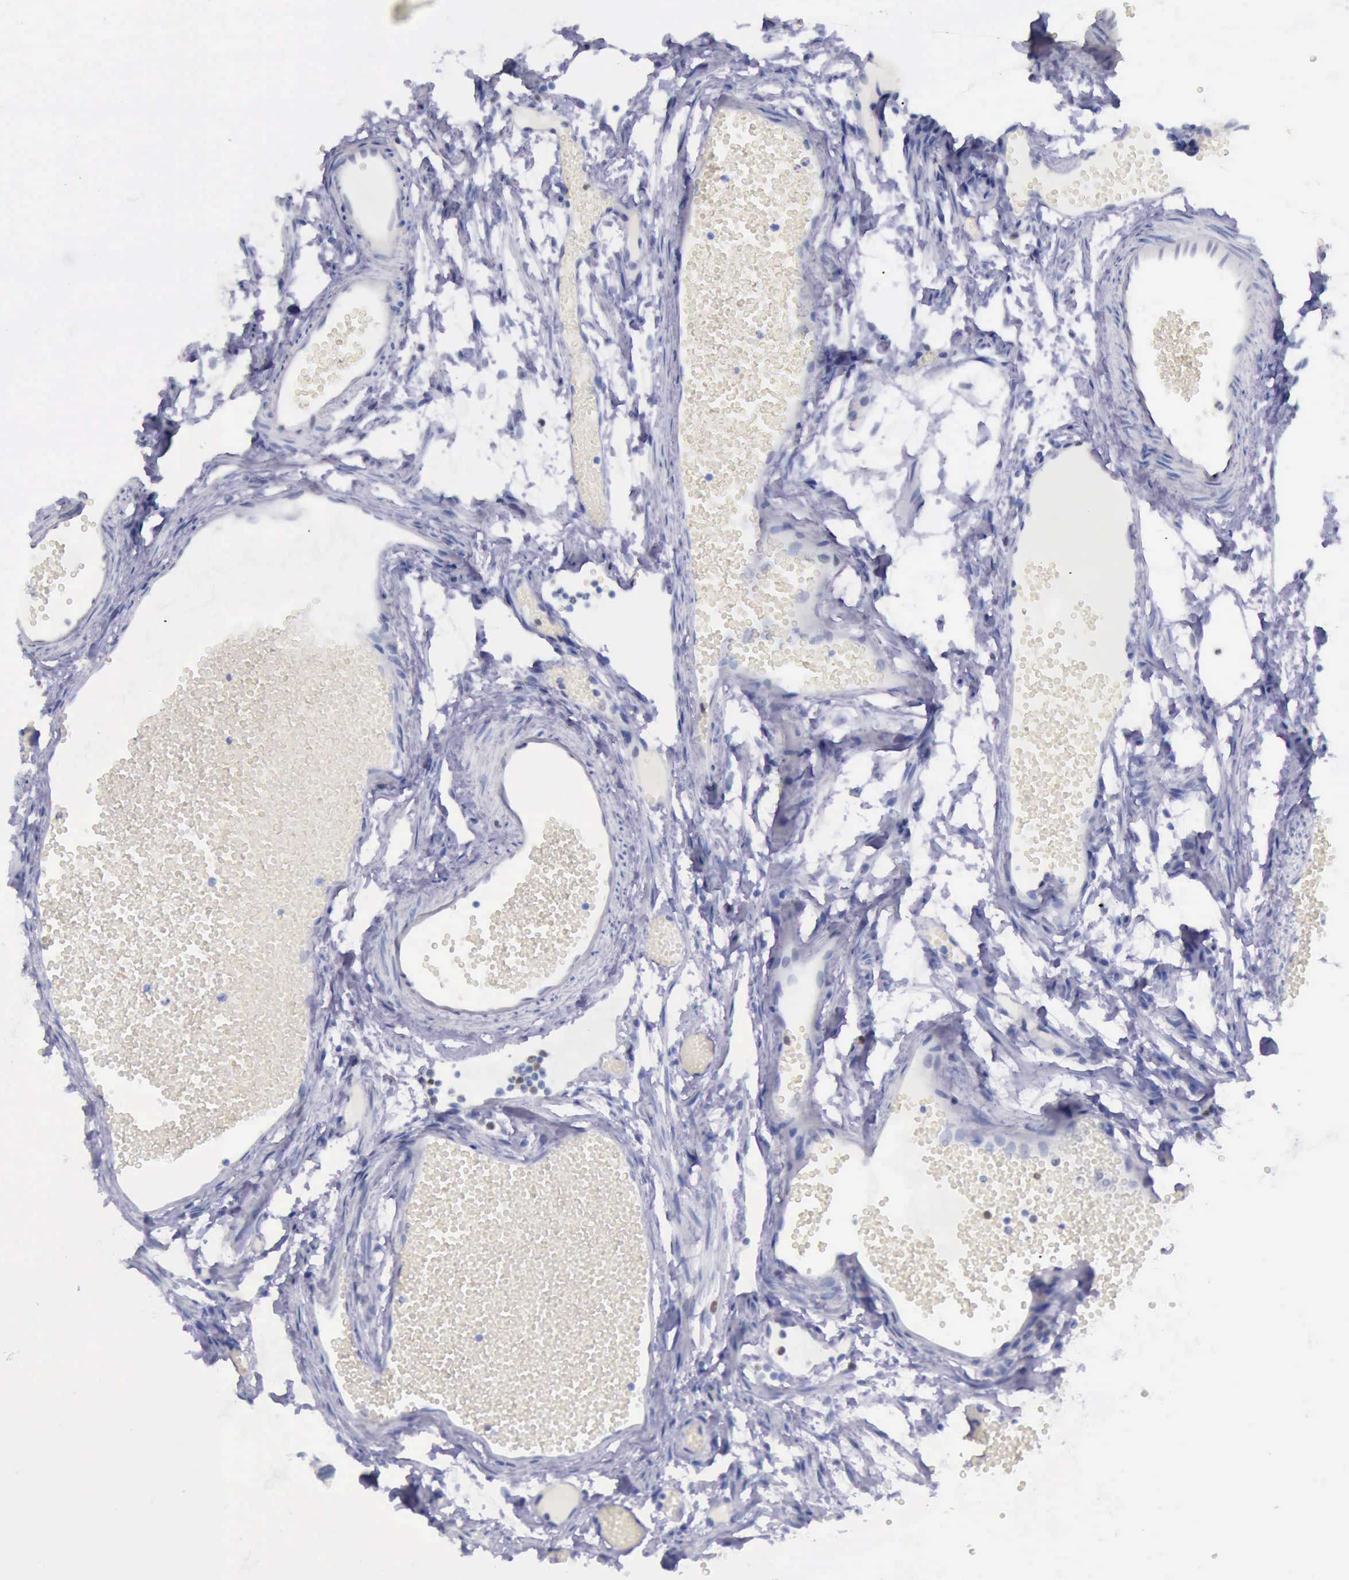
{"staining": {"intensity": "negative", "quantity": "none", "location": "none"}, "tissue": "fallopian tube", "cell_type": "Glandular cells", "image_type": "normal", "snomed": [{"axis": "morphology", "description": "Normal tissue, NOS"}, {"axis": "topography", "description": "Fallopian tube"}], "caption": "Immunohistochemistry image of benign human fallopian tube stained for a protein (brown), which displays no expression in glandular cells.", "gene": "TYMP", "patient": {"sex": "female", "age": 29}}